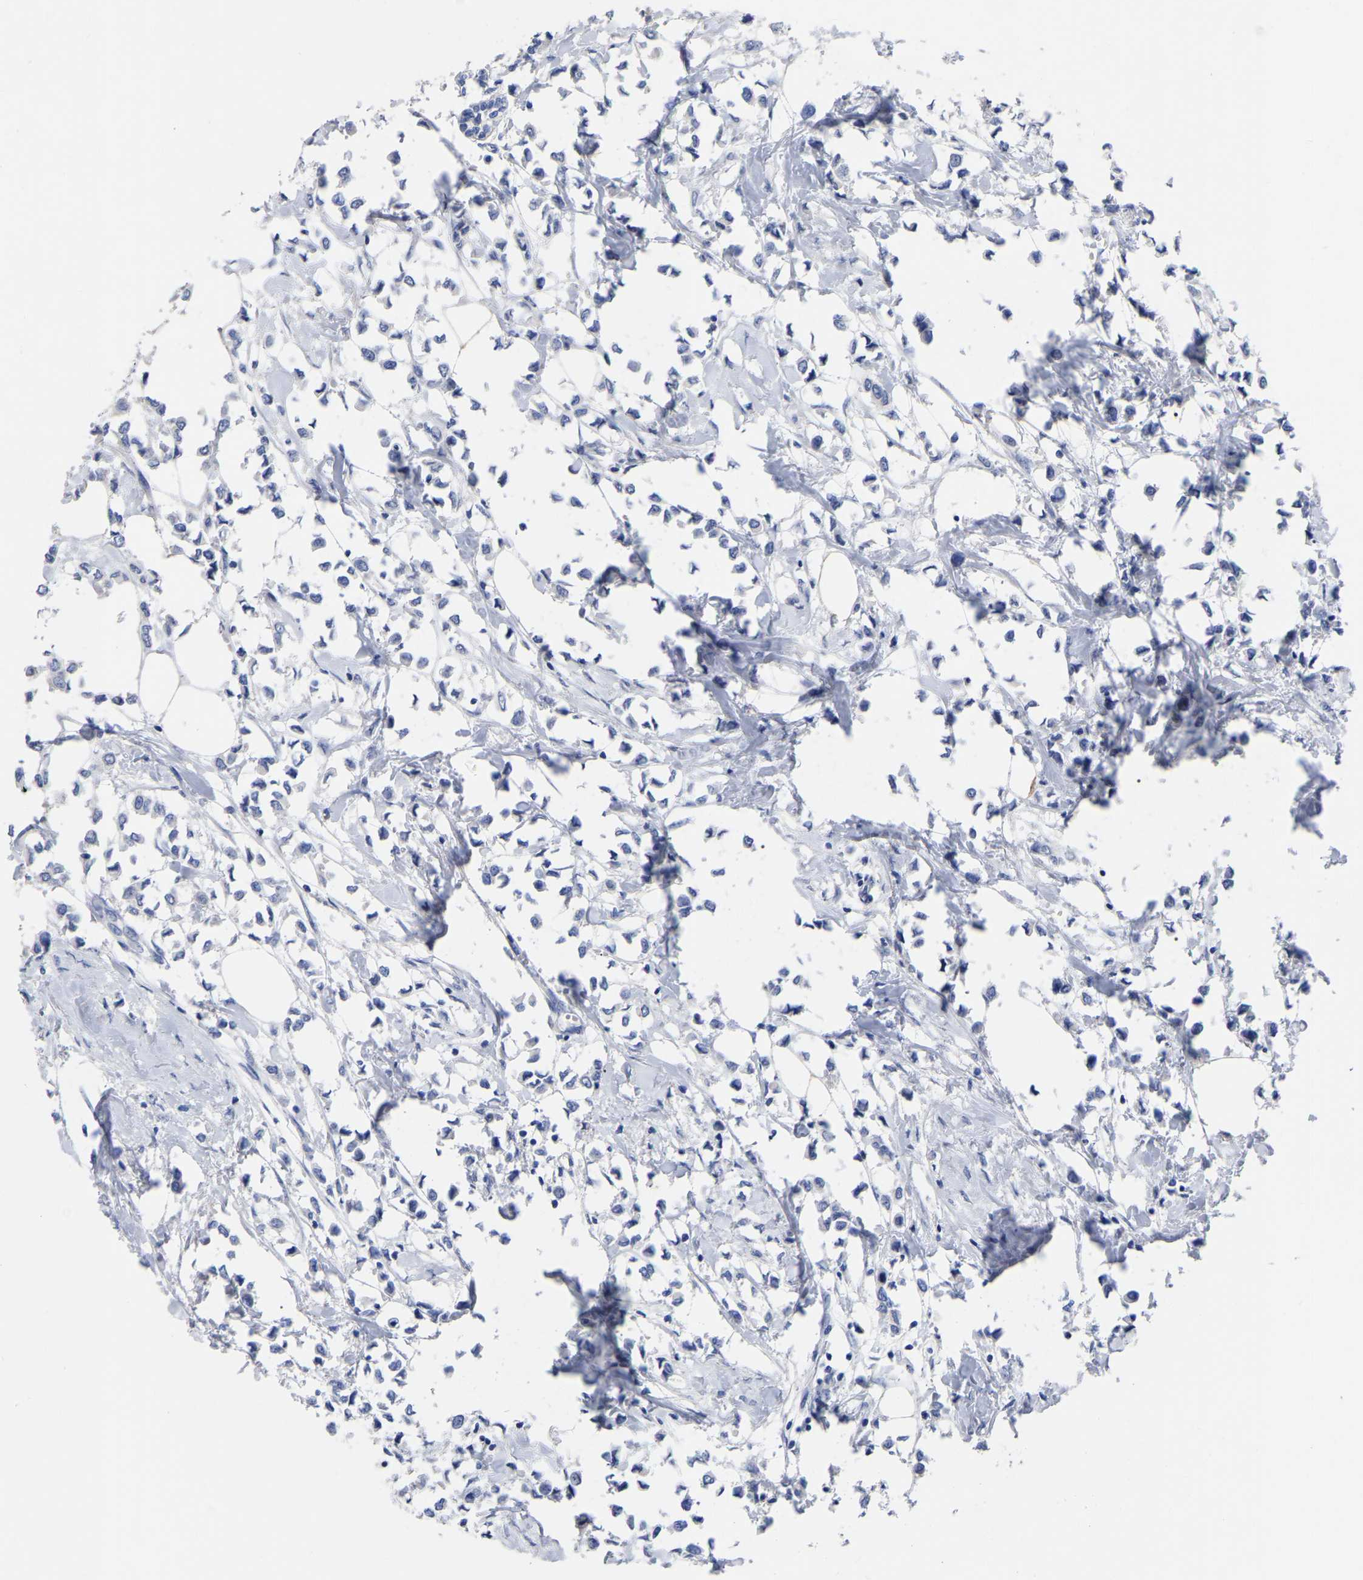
{"staining": {"intensity": "negative", "quantity": "none", "location": "none"}, "tissue": "breast cancer", "cell_type": "Tumor cells", "image_type": "cancer", "snomed": [{"axis": "morphology", "description": "Lobular carcinoma"}, {"axis": "topography", "description": "Breast"}], "caption": "A high-resolution image shows IHC staining of lobular carcinoma (breast), which shows no significant staining in tumor cells.", "gene": "ANXA13", "patient": {"sex": "female", "age": 51}}